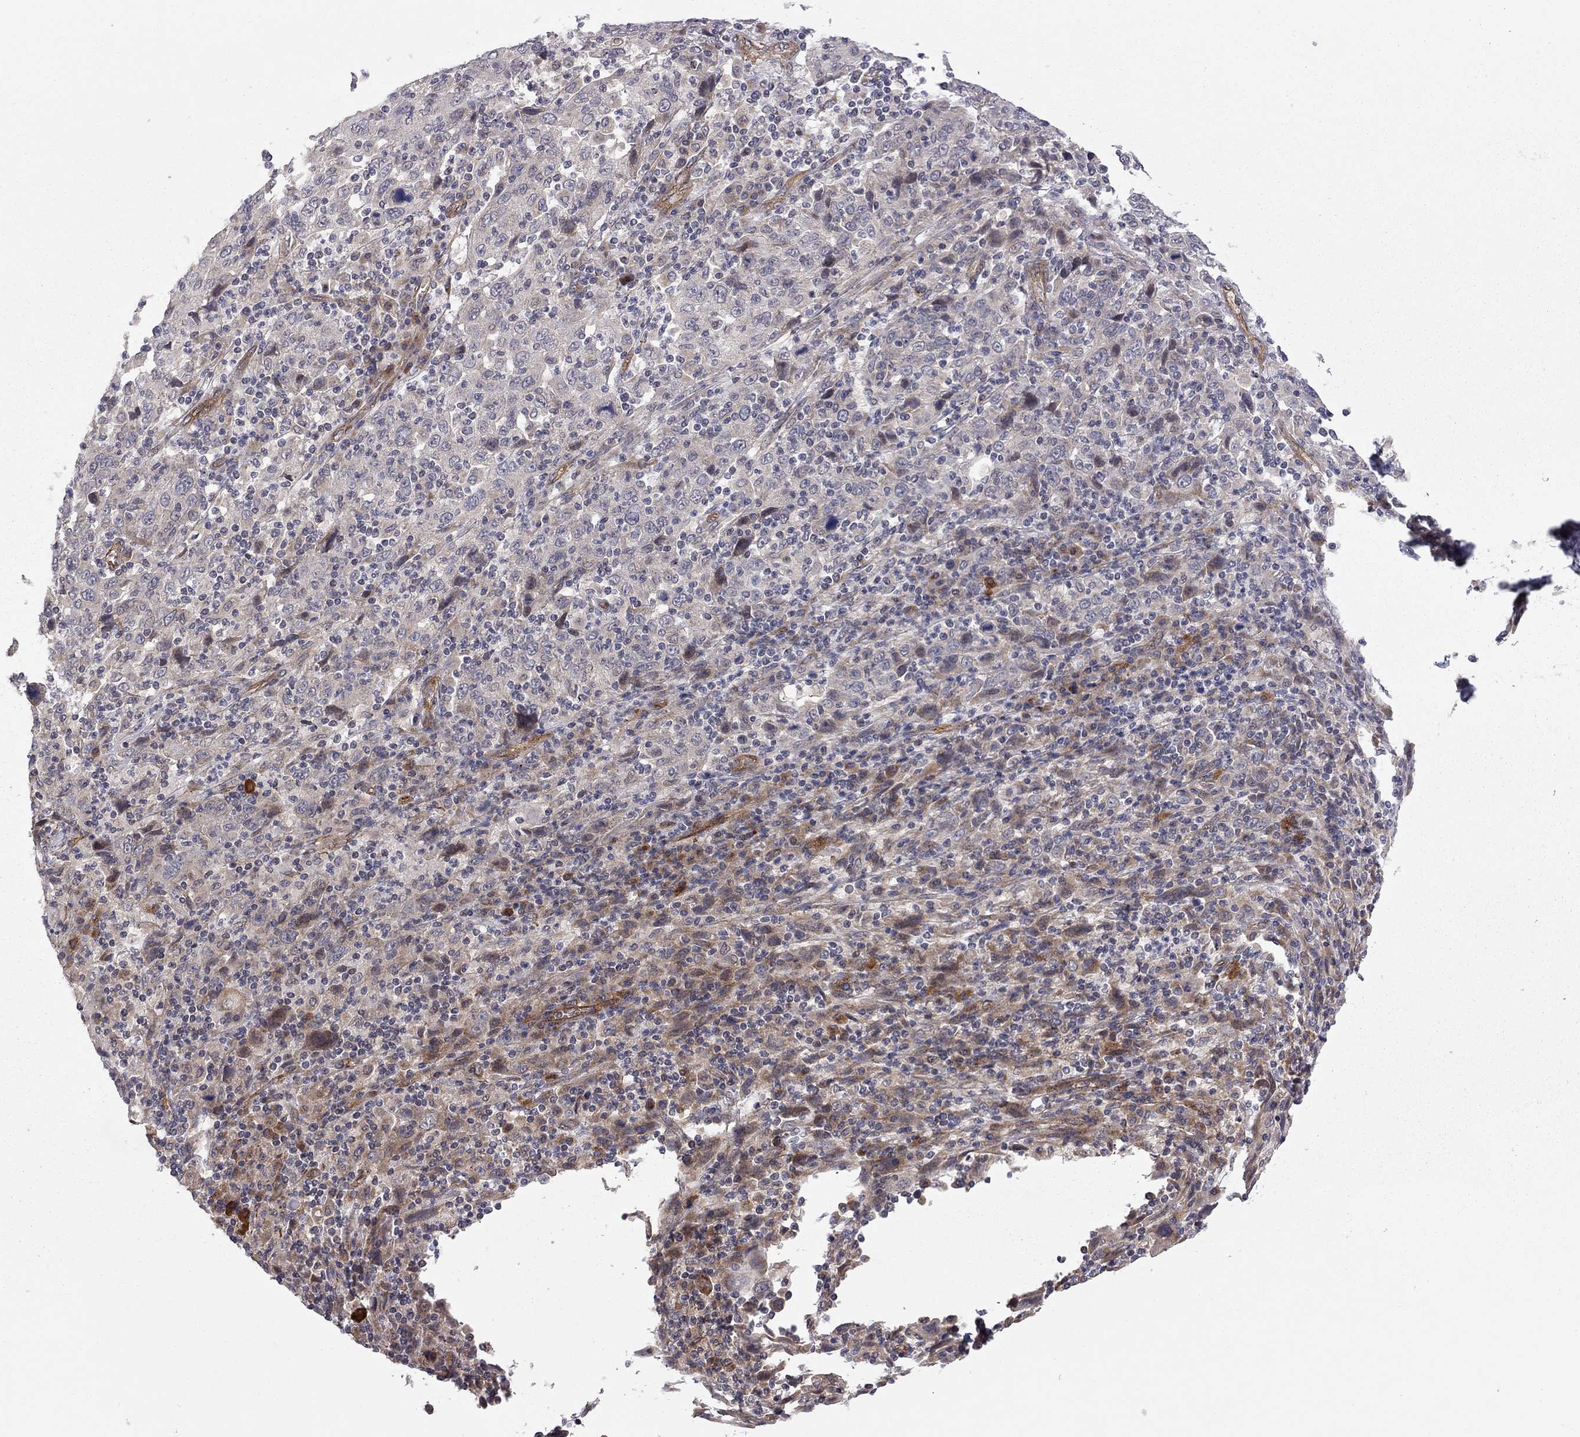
{"staining": {"intensity": "negative", "quantity": "none", "location": "none"}, "tissue": "cervical cancer", "cell_type": "Tumor cells", "image_type": "cancer", "snomed": [{"axis": "morphology", "description": "Squamous cell carcinoma, NOS"}, {"axis": "topography", "description": "Cervix"}], "caption": "Immunohistochemical staining of human squamous cell carcinoma (cervical) displays no significant positivity in tumor cells. (Immunohistochemistry, brightfield microscopy, high magnification).", "gene": "EXOC3L2", "patient": {"sex": "female", "age": 46}}